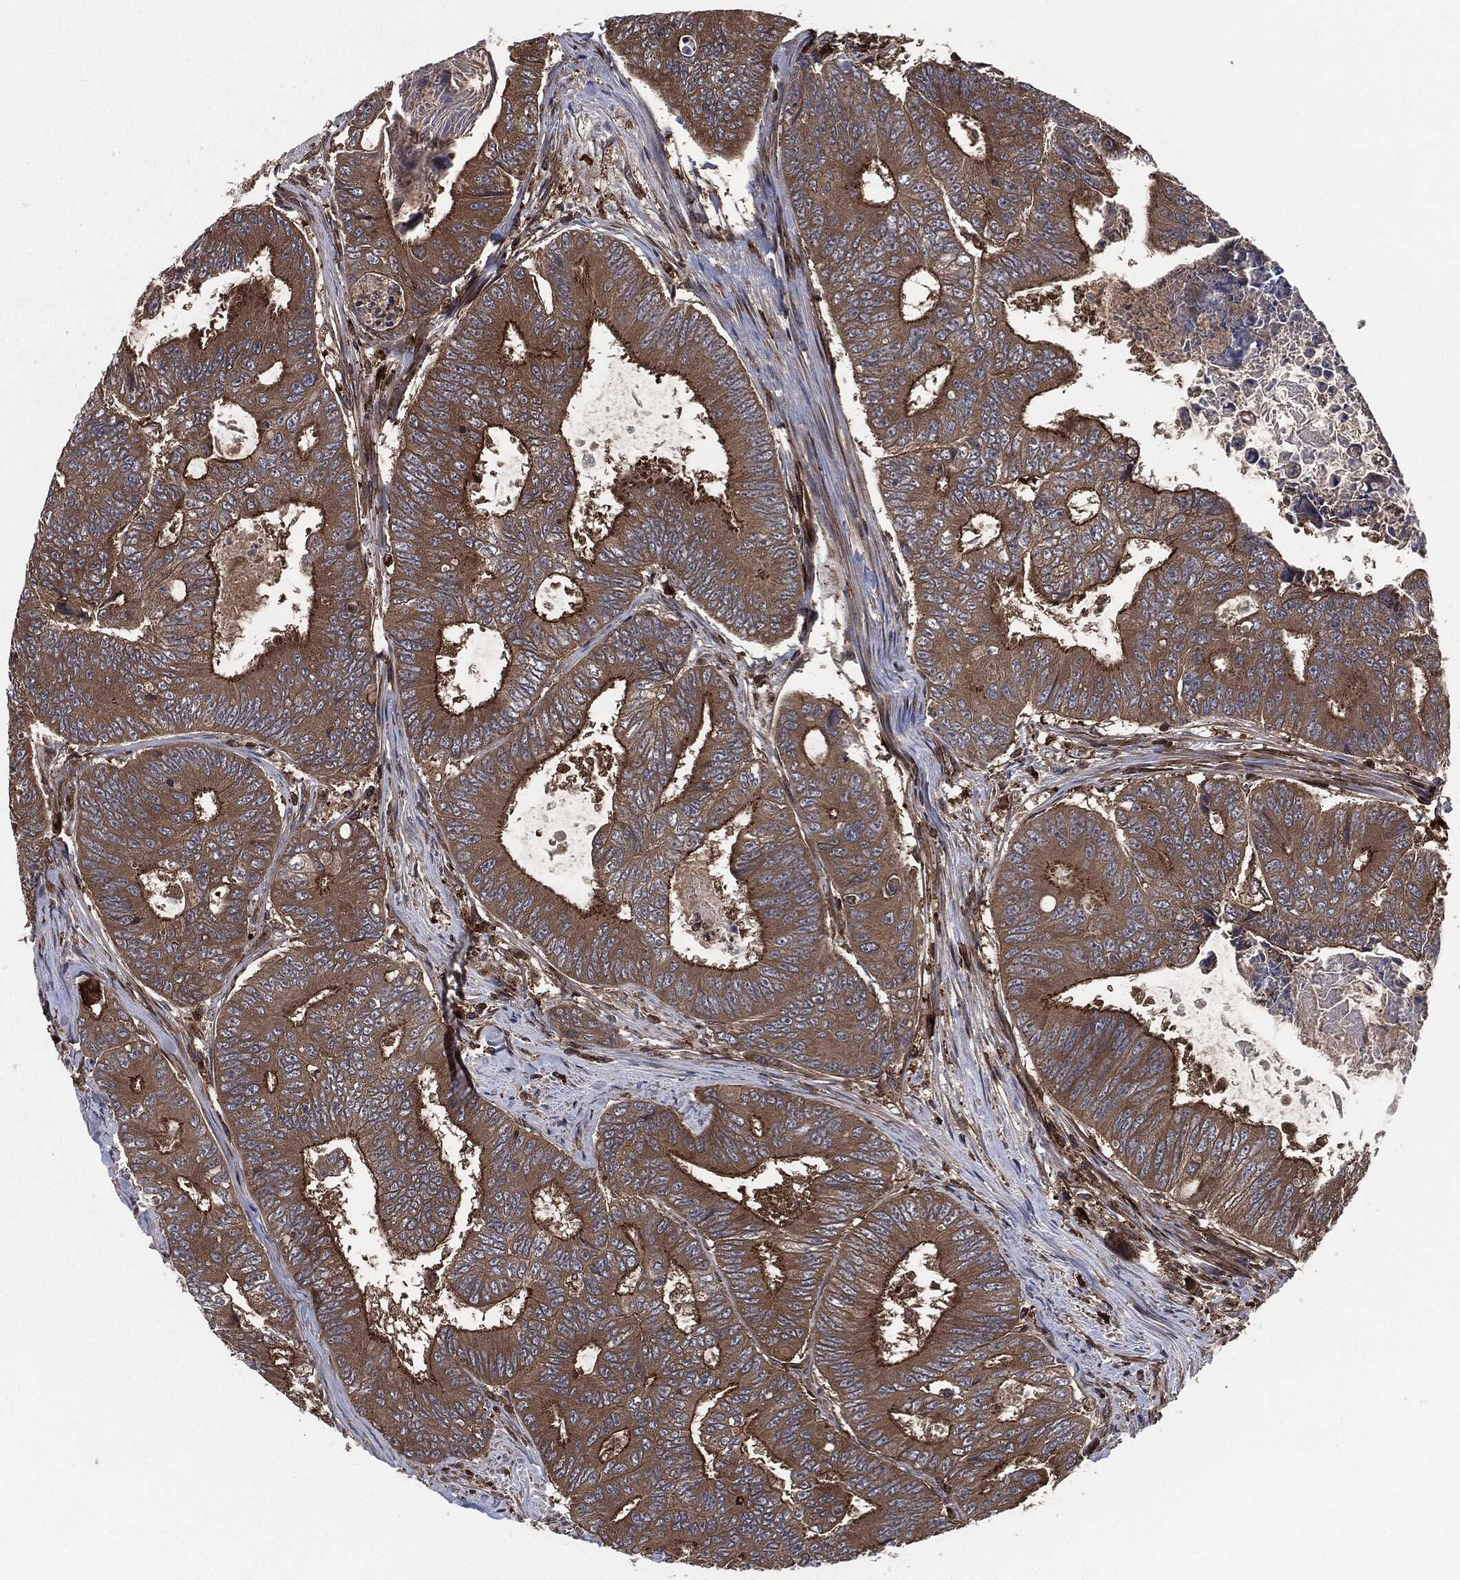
{"staining": {"intensity": "strong", "quantity": ">75%", "location": "cytoplasmic/membranous"}, "tissue": "colorectal cancer", "cell_type": "Tumor cells", "image_type": "cancer", "snomed": [{"axis": "morphology", "description": "Adenocarcinoma, NOS"}, {"axis": "topography", "description": "Colon"}], "caption": "About >75% of tumor cells in adenocarcinoma (colorectal) demonstrate strong cytoplasmic/membranous protein expression as visualized by brown immunohistochemical staining.", "gene": "RAP1GDS1", "patient": {"sex": "female", "age": 48}}